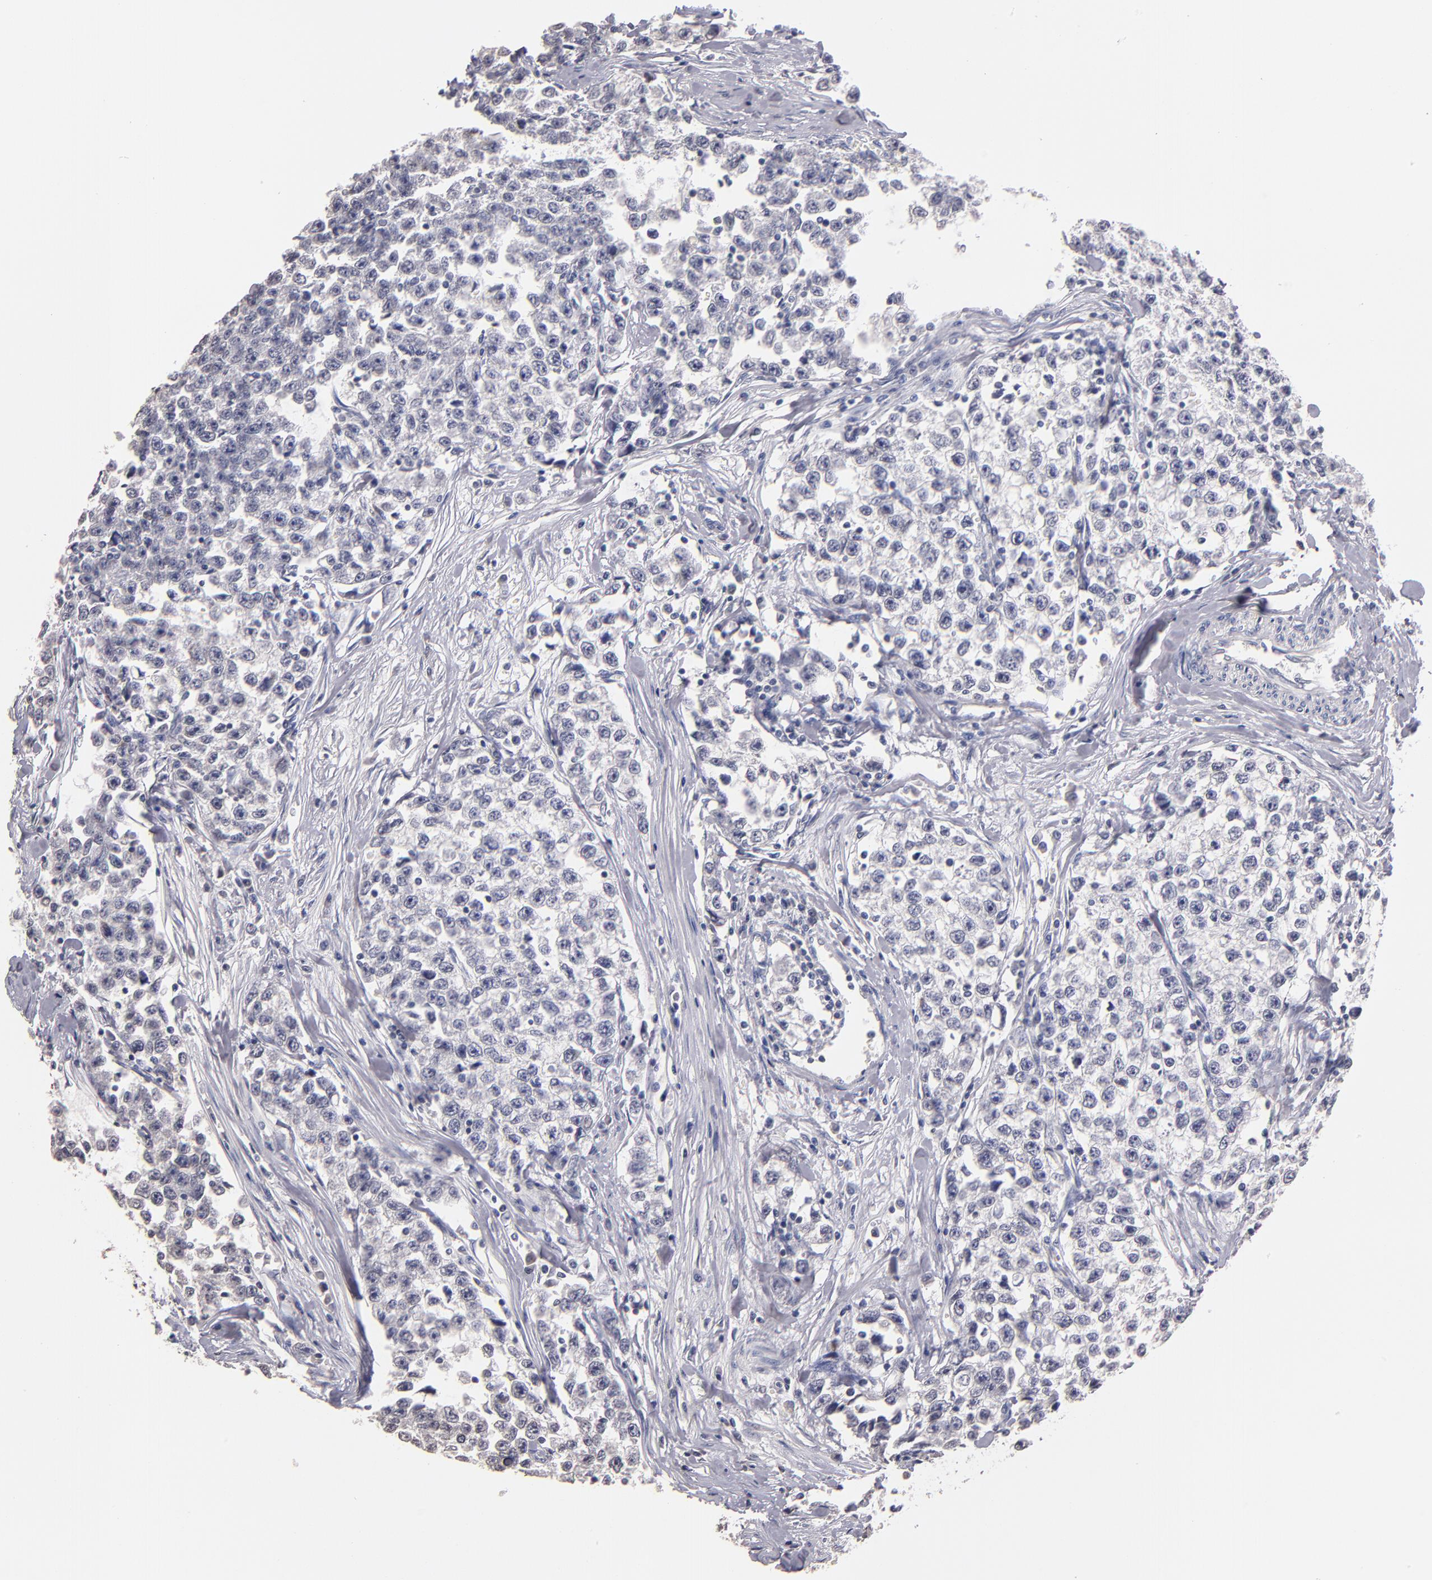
{"staining": {"intensity": "negative", "quantity": "none", "location": "none"}, "tissue": "testis cancer", "cell_type": "Tumor cells", "image_type": "cancer", "snomed": [{"axis": "morphology", "description": "Seminoma, NOS"}, {"axis": "morphology", "description": "Carcinoma, Embryonal, NOS"}, {"axis": "topography", "description": "Testis"}], "caption": "This is an immunohistochemistry (IHC) histopathology image of testis cancer (seminoma). There is no expression in tumor cells.", "gene": "SOX10", "patient": {"sex": "male", "age": 30}}